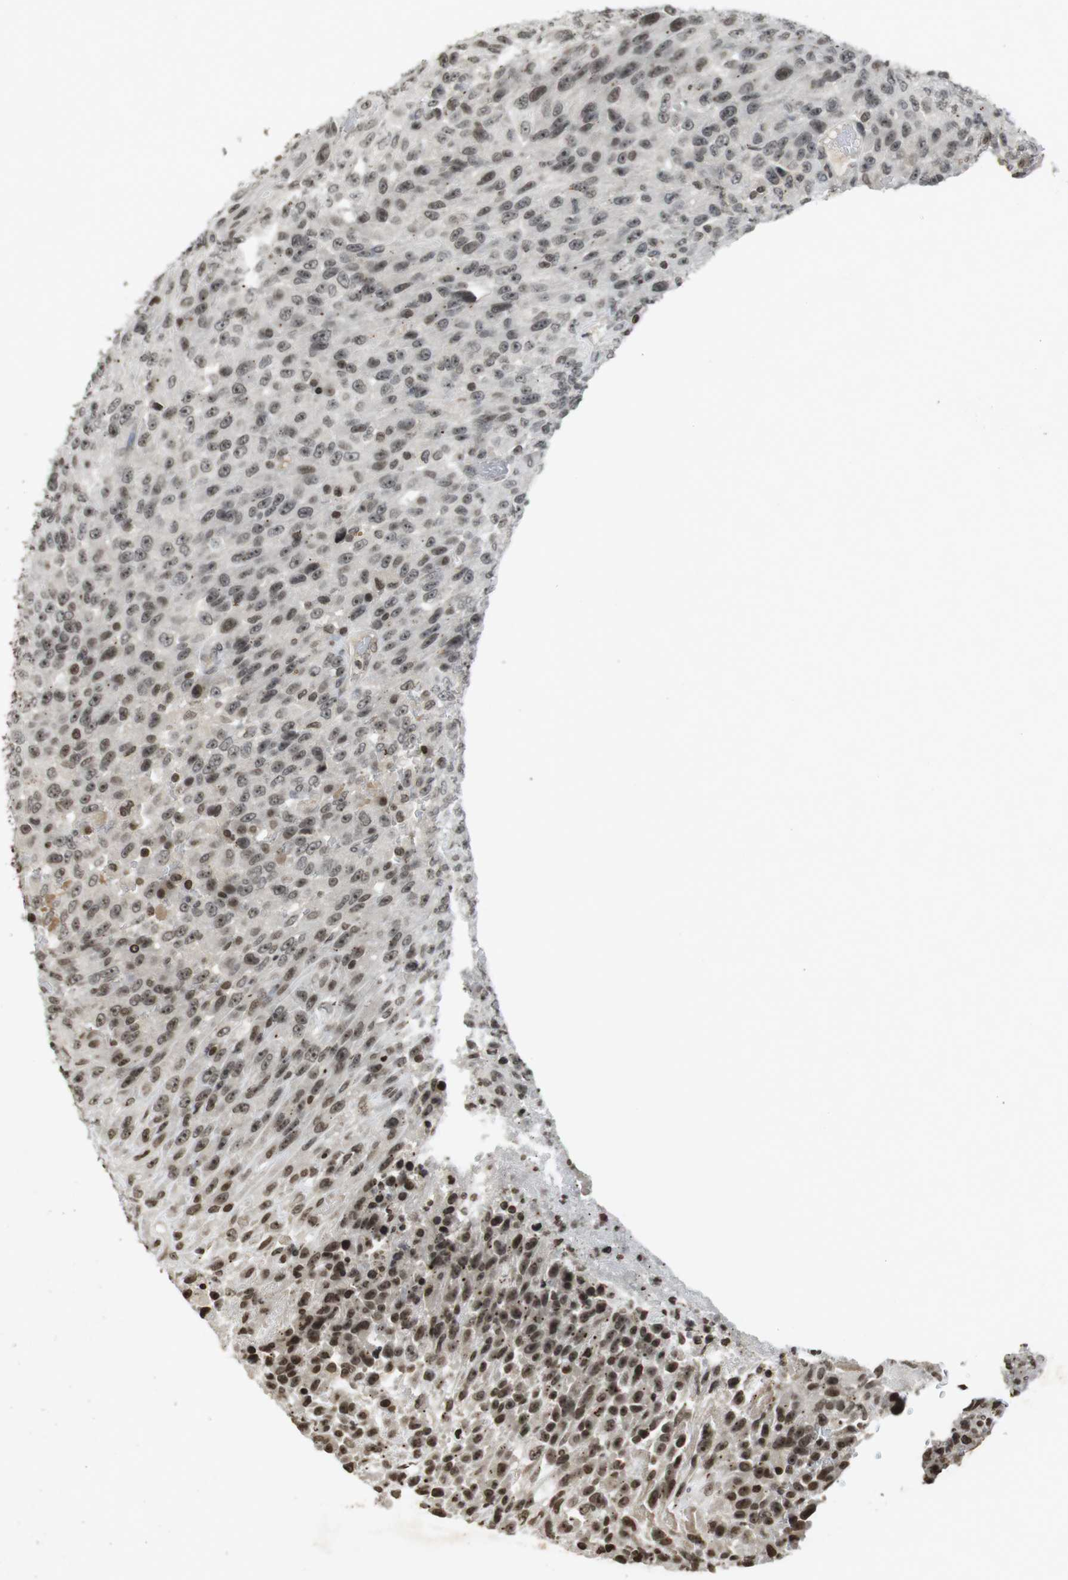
{"staining": {"intensity": "moderate", "quantity": ">75%", "location": "nuclear"}, "tissue": "urothelial cancer", "cell_type": "Tumor cells", "image_type": "cancer", "snomed": [{"axis": "morphology", "description": "Urothelial carcinoma, High grade"}, {"axis": "topography", "description": "Urinary bladder"}], "caption": "High-power microscopy captured an immunohistochemistry (IHC) image of high-grade urothelial carcinoma, revealing moderate nuclear positivity in approximately >75% of tumor cells.", "gene": "FOXA3", "patient": {"sex": "male", "age": 66}}